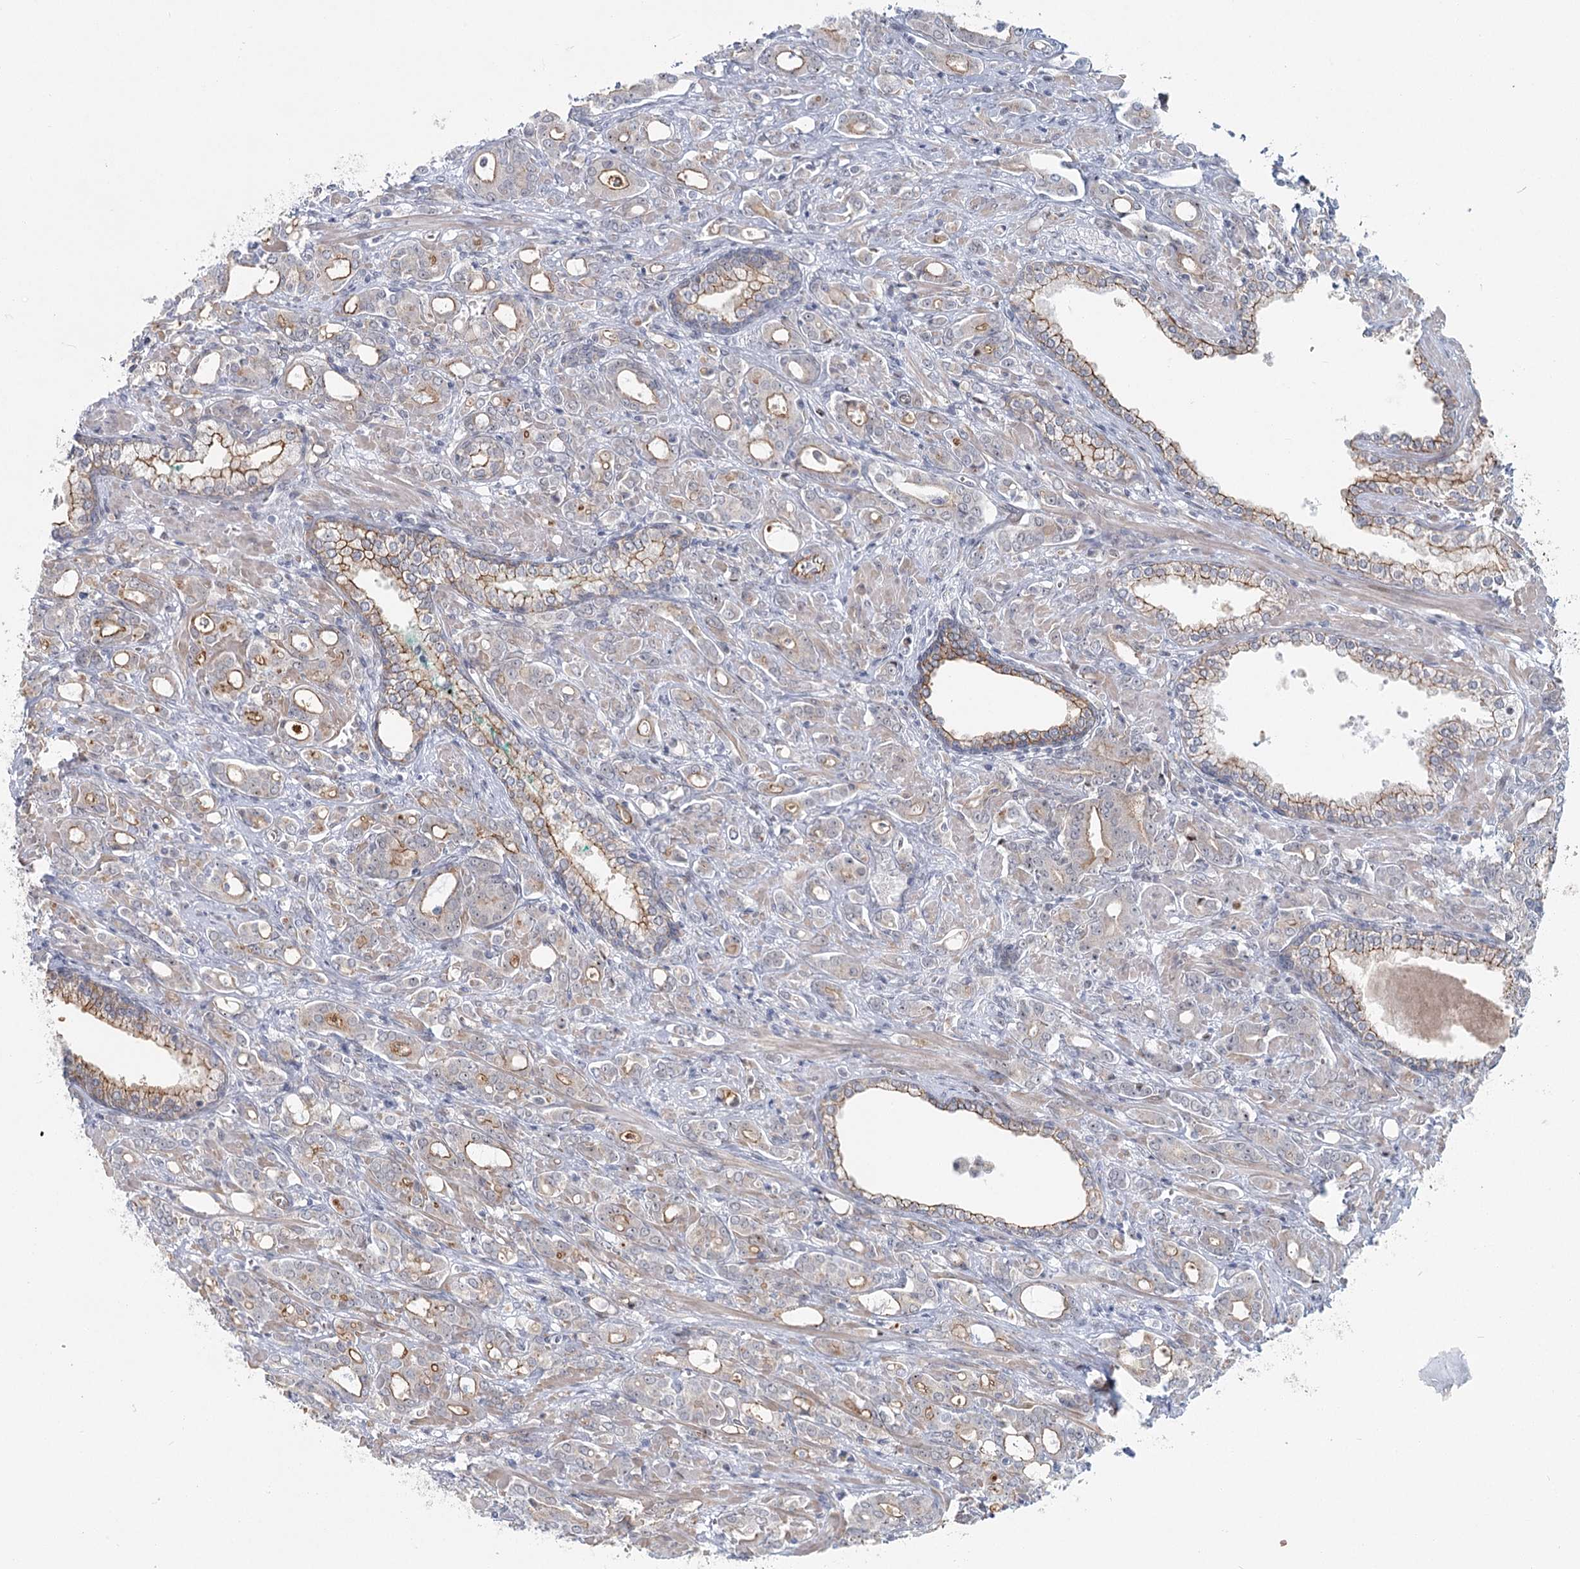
{"staining": {"intensity": "moderate", "quantity": "25%-75%", "location": "cytoplasmic/membranous"}, "tissue": "prostate cancer", "cell_type": "Tumor cells", "image_type": "cancer", "snomed": [{"axis": "morphology", "description": "Adenocarcinoma, High grade"}, {"axis": "topography", "description": "Prostate"}], "caption": "Immunohistochemical staining of prostate cancer demonstrates medium levels of moderate cytoplasmic/membranous expression in about 25%-75% of tumor cells.", "gene": "ABHD8", "patient": {"sex": "male", "age": 72}}